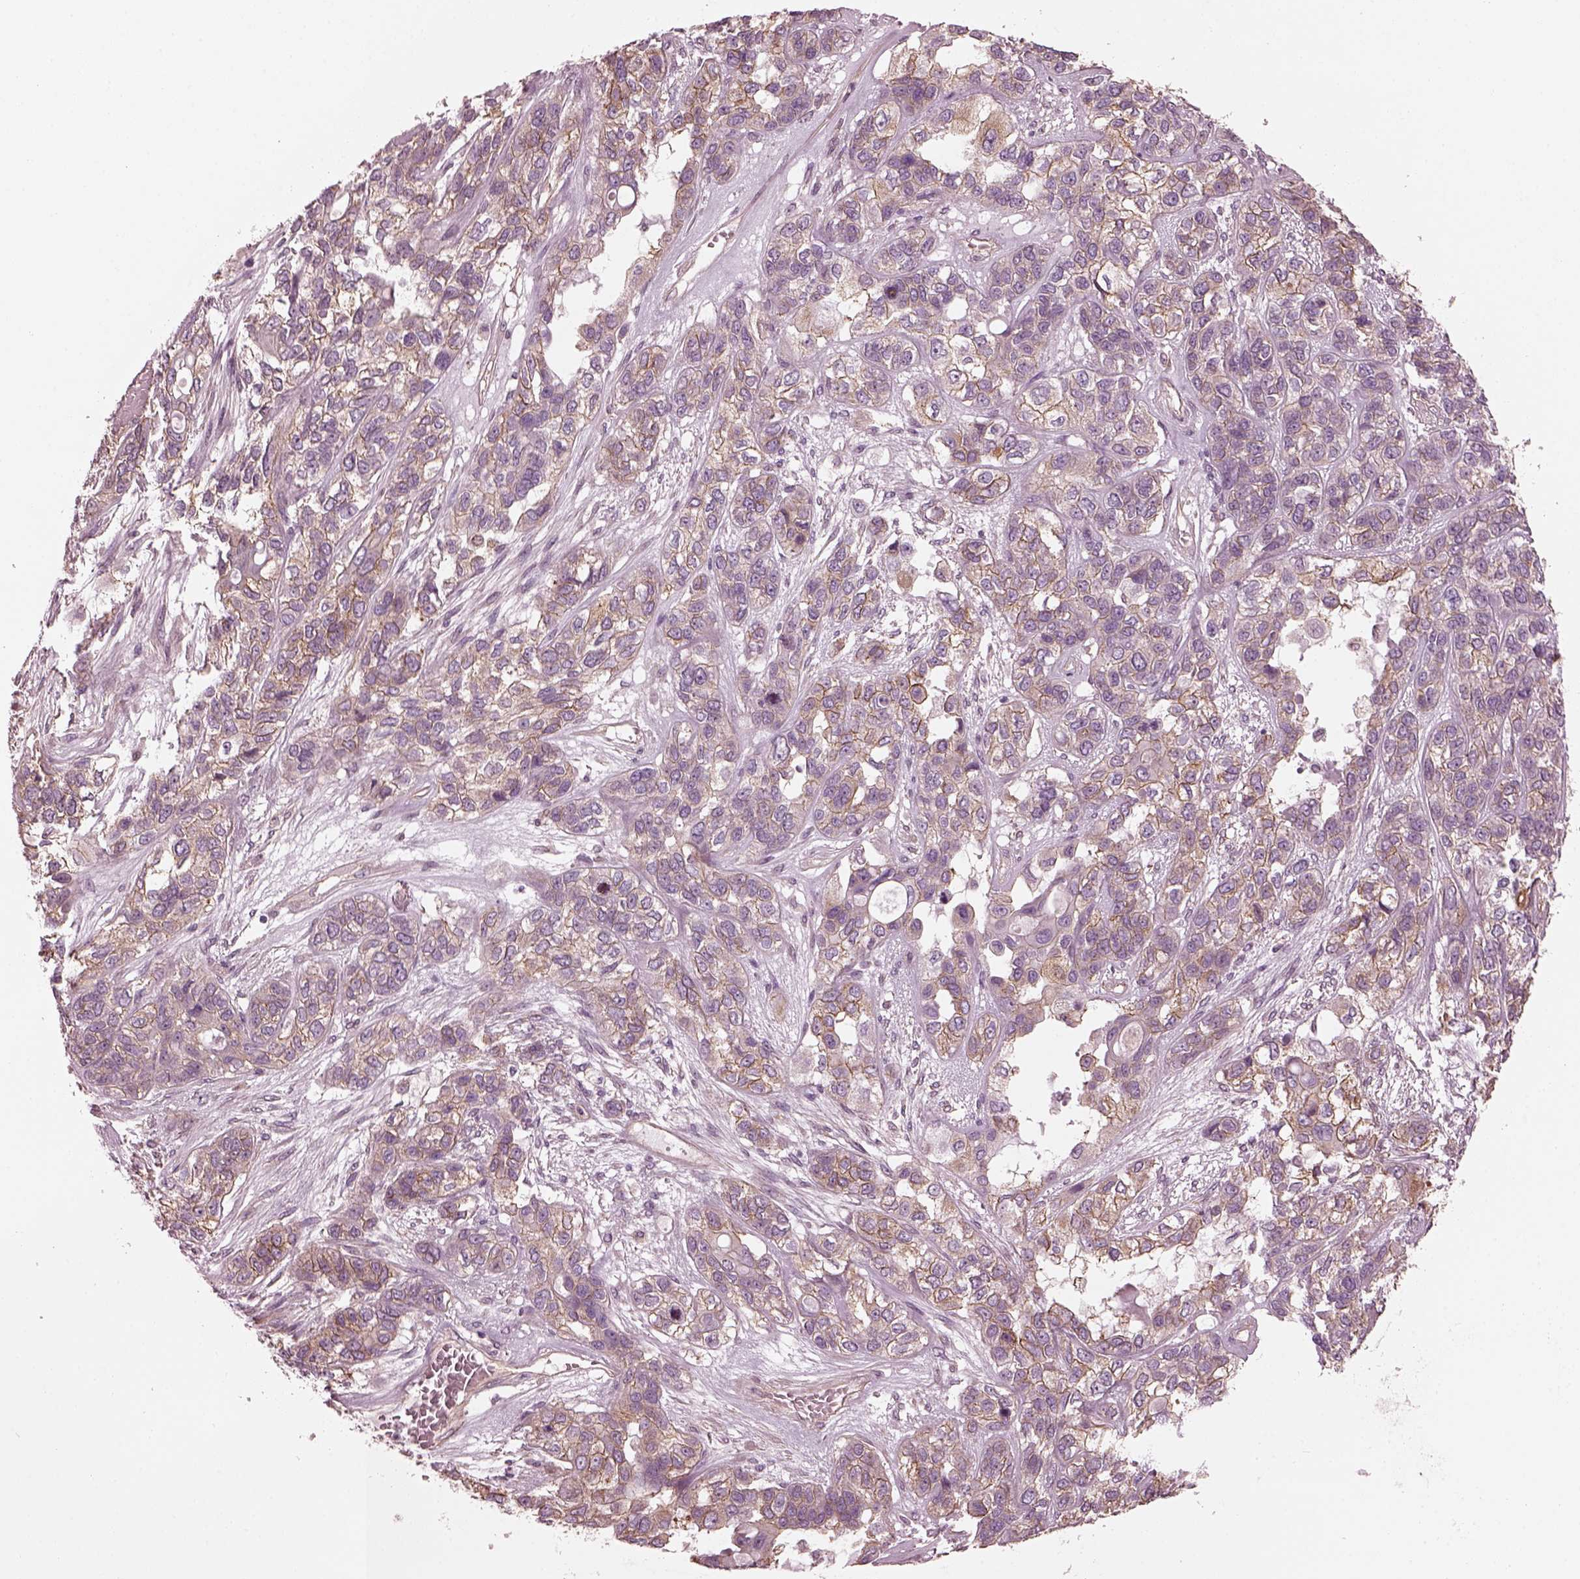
{"staining": {"intensity": "moderate", "quantity": ">75%", "location": "cytoplasmic/membranous"}, "tissue": "lung cancer", "cell_type": "Tumor cells", "image_type": "cancer", "snomed": [{"axis": "morphology", "description": "Squamous cell carcinoma, NOS"}, {"axis": "topography", "description": "Lung"}], "caption": "Lung squamous cell carcinoma stained with a protein marker exhibits moderate staining in tumor cells.", "gene": "ODAD1", "patient": {"sex": "female", "age": 70}}